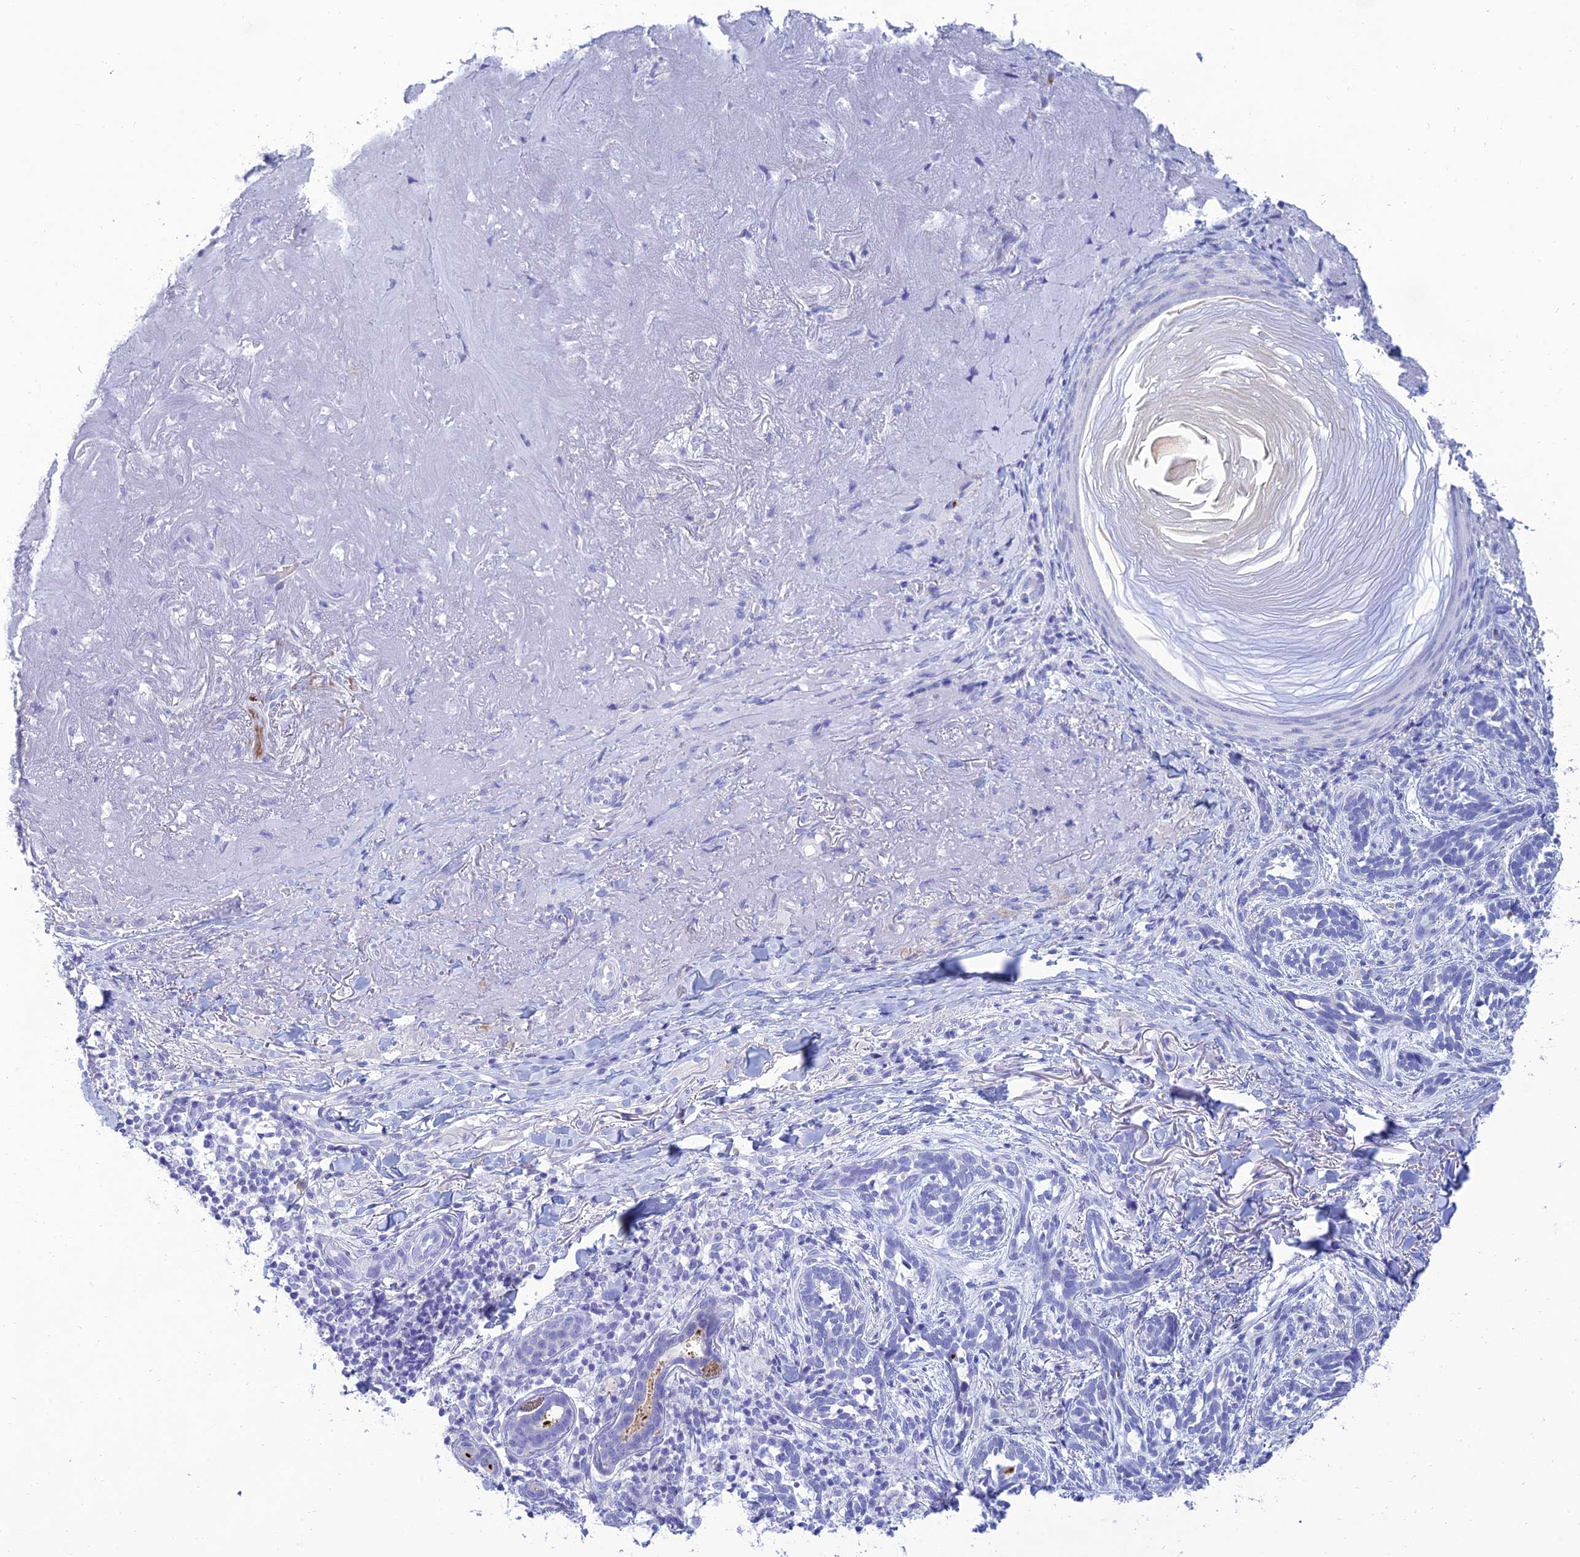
{"staining": {"intensity": "negative", "quantity": "none", "location": "none"}, "tissue": "skin cancer", "cell_type": "Tumor cells", "image_type": "cancer", "snomed": [{"axis": "morphology", "description": "Basal cell carcinoma"}, {"axis": "topography", "description": "Skin"}], "caption": "An immunohistochemistry (IHC) micrograph of skin cancer (basal cell carcinoma) is shown. There is no staining in tumor cells of skin cancer (basal cell carcinoma). Brightfield microscopy of immunohistochemistry stained with DAB (brown) and hematoxylin (blue), captured at high magnification.", "gene": "MAL2", "patient": {"sex": "male", "age": 71}}